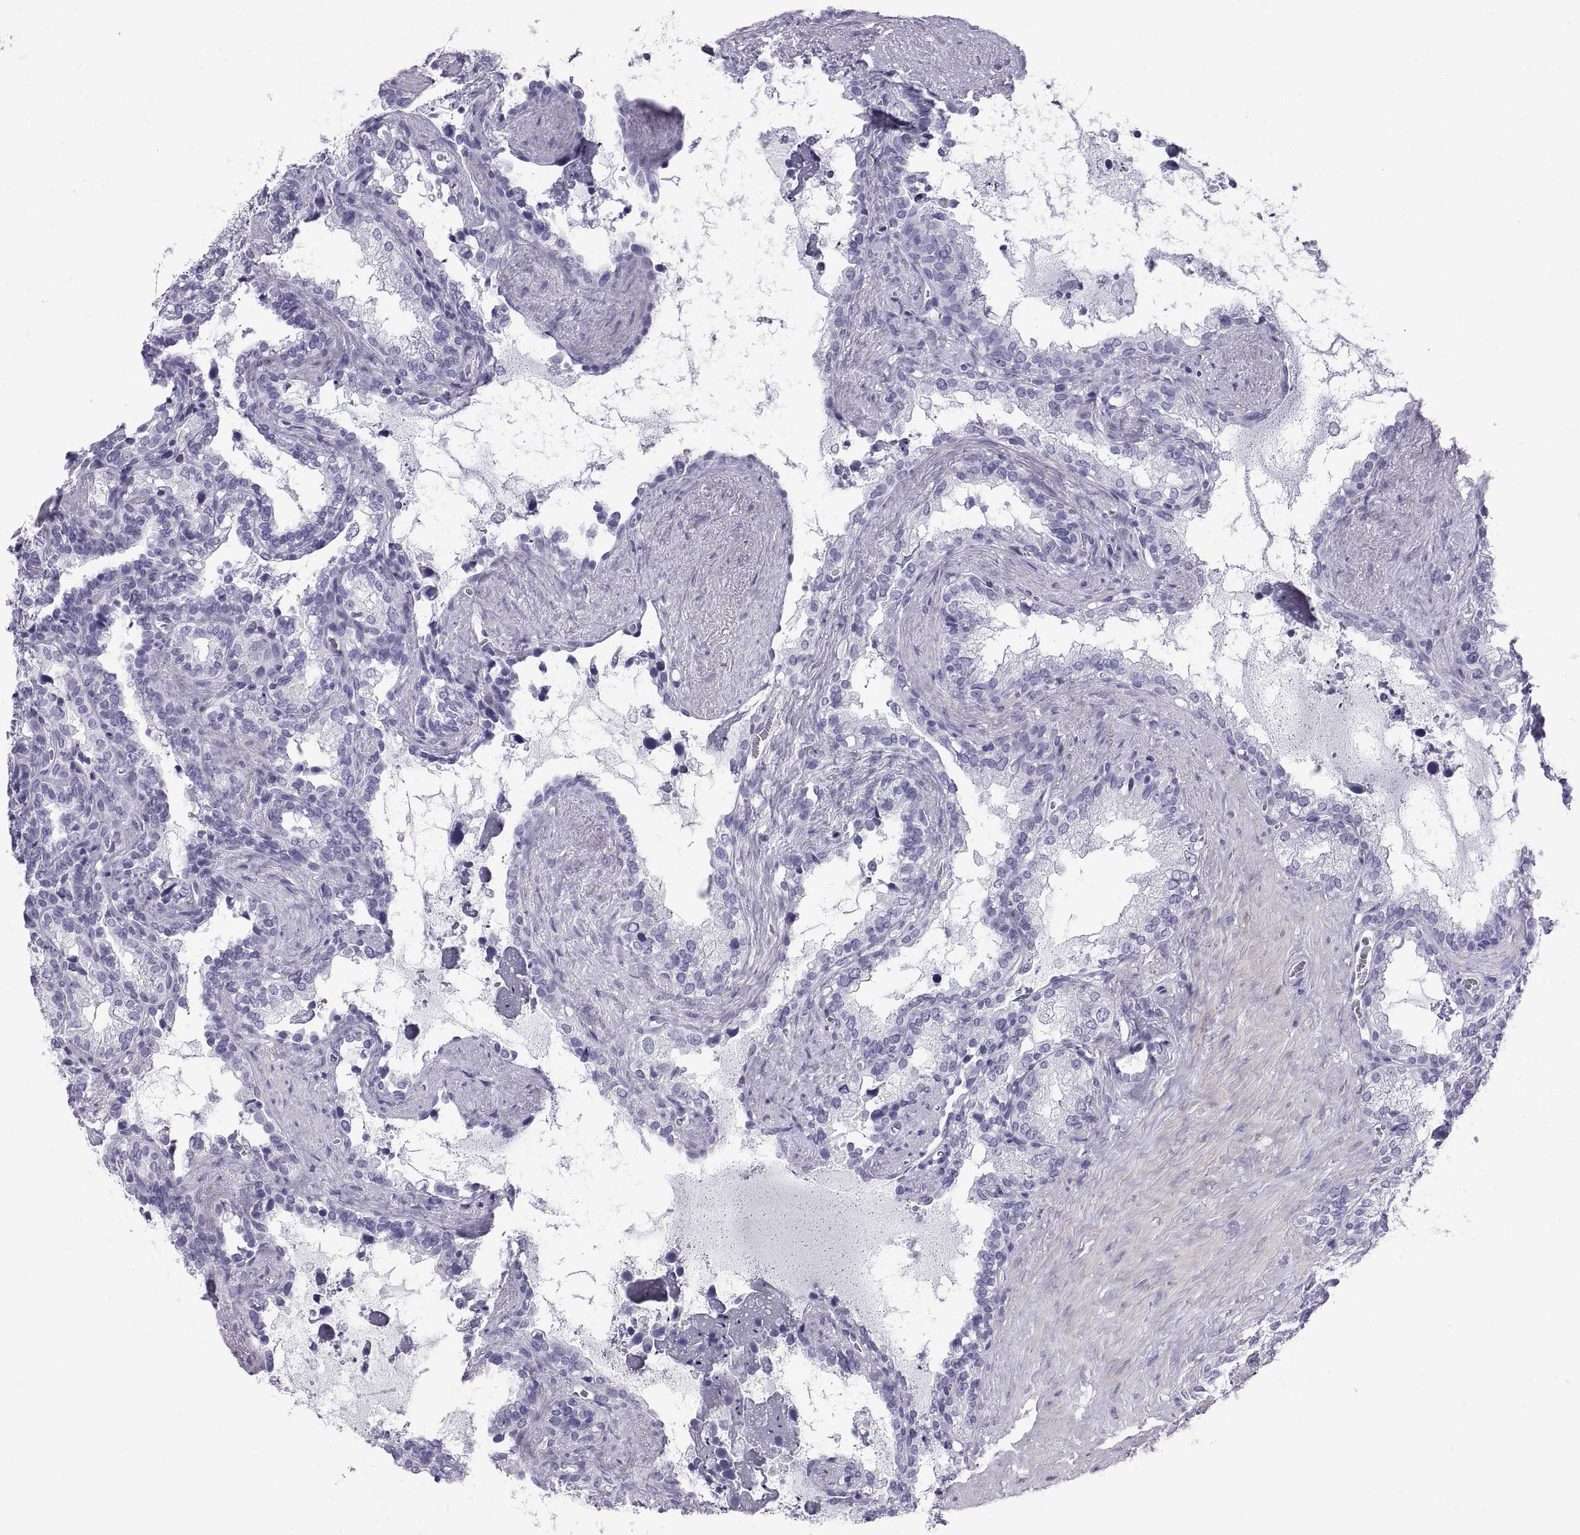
{"staining": {"intensity": "negative", "quantity": "none", "location": "none"}, "tissue": "seminal vesicle", "cell_type": "Glandular cells", "image_type": "normal", "snomed": [{"axis": "morphology", "description": "Normal tissue, NOS"}, {"axis": "topography", "description": "Seminal veicle"}], "caption": "This is an immunohistochemistry (IHC) image of benign seminal vesicle. There is no staining in glandular cells.", "gene": "CT47A10", "patient": {"sex": "male", "age": 71}}